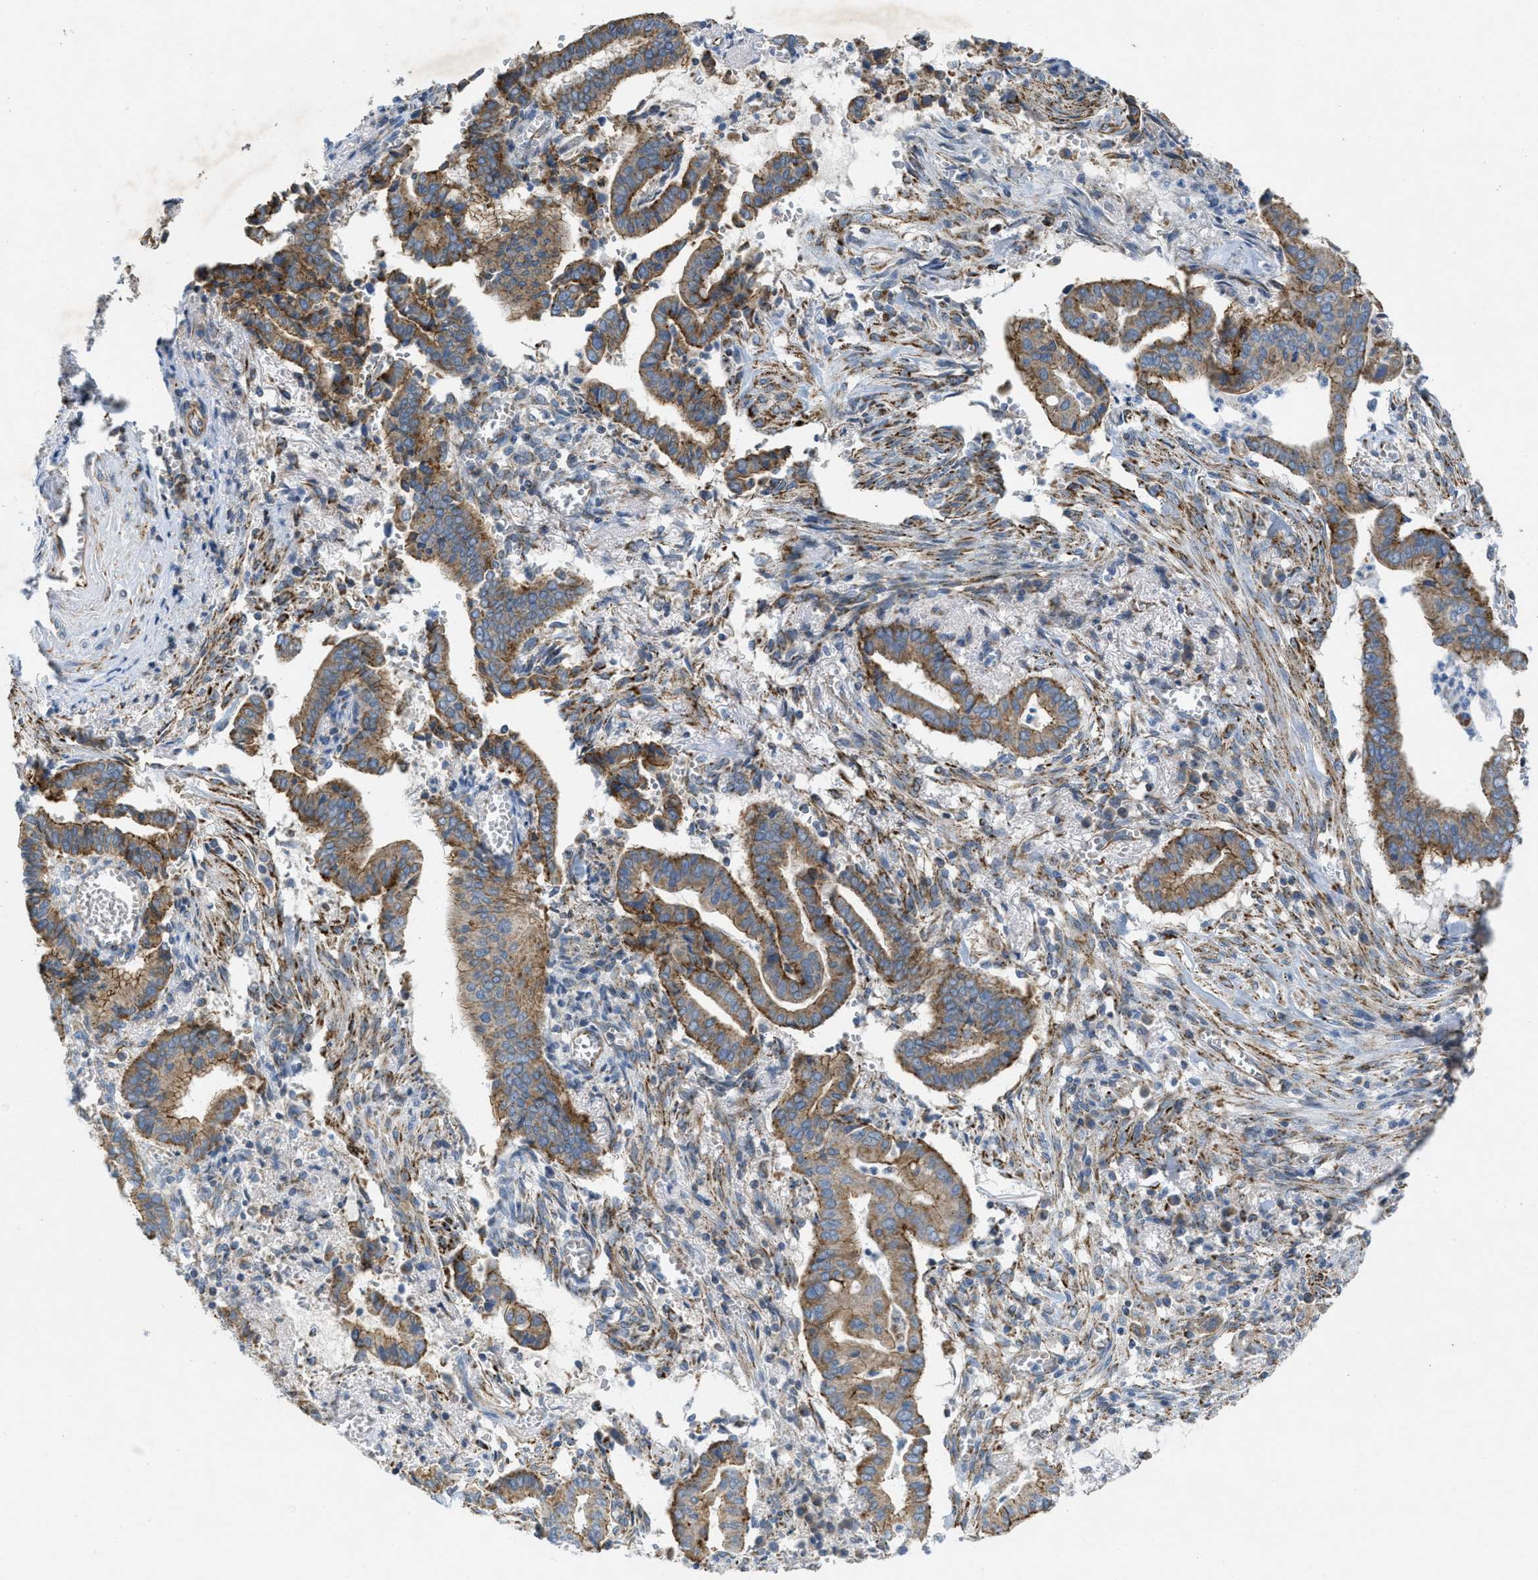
{"staining": {"intensity": "moderate", "quantity": ">75%", "location": "cytoplasmic/membranous"}, "tissue": "cervical cancer", "cell_type": "Tumor cells", "image_type": "cancer", "snomed": [{"axis": "morphology", "description": "Adenocarcinoma, NOS"}, {"axis": "topography", "description": "Cervix"}], "caption": "This image shows cervical adenocarcinoma stained with IHC to label a protein in brown. The cytoplasmic/membranous of tumor cells show moderate positivity for the protein. Nuclei are counter-stained blue.", "gene": "BTN3A1", "patient": {"sex": "female", "age": 44}}